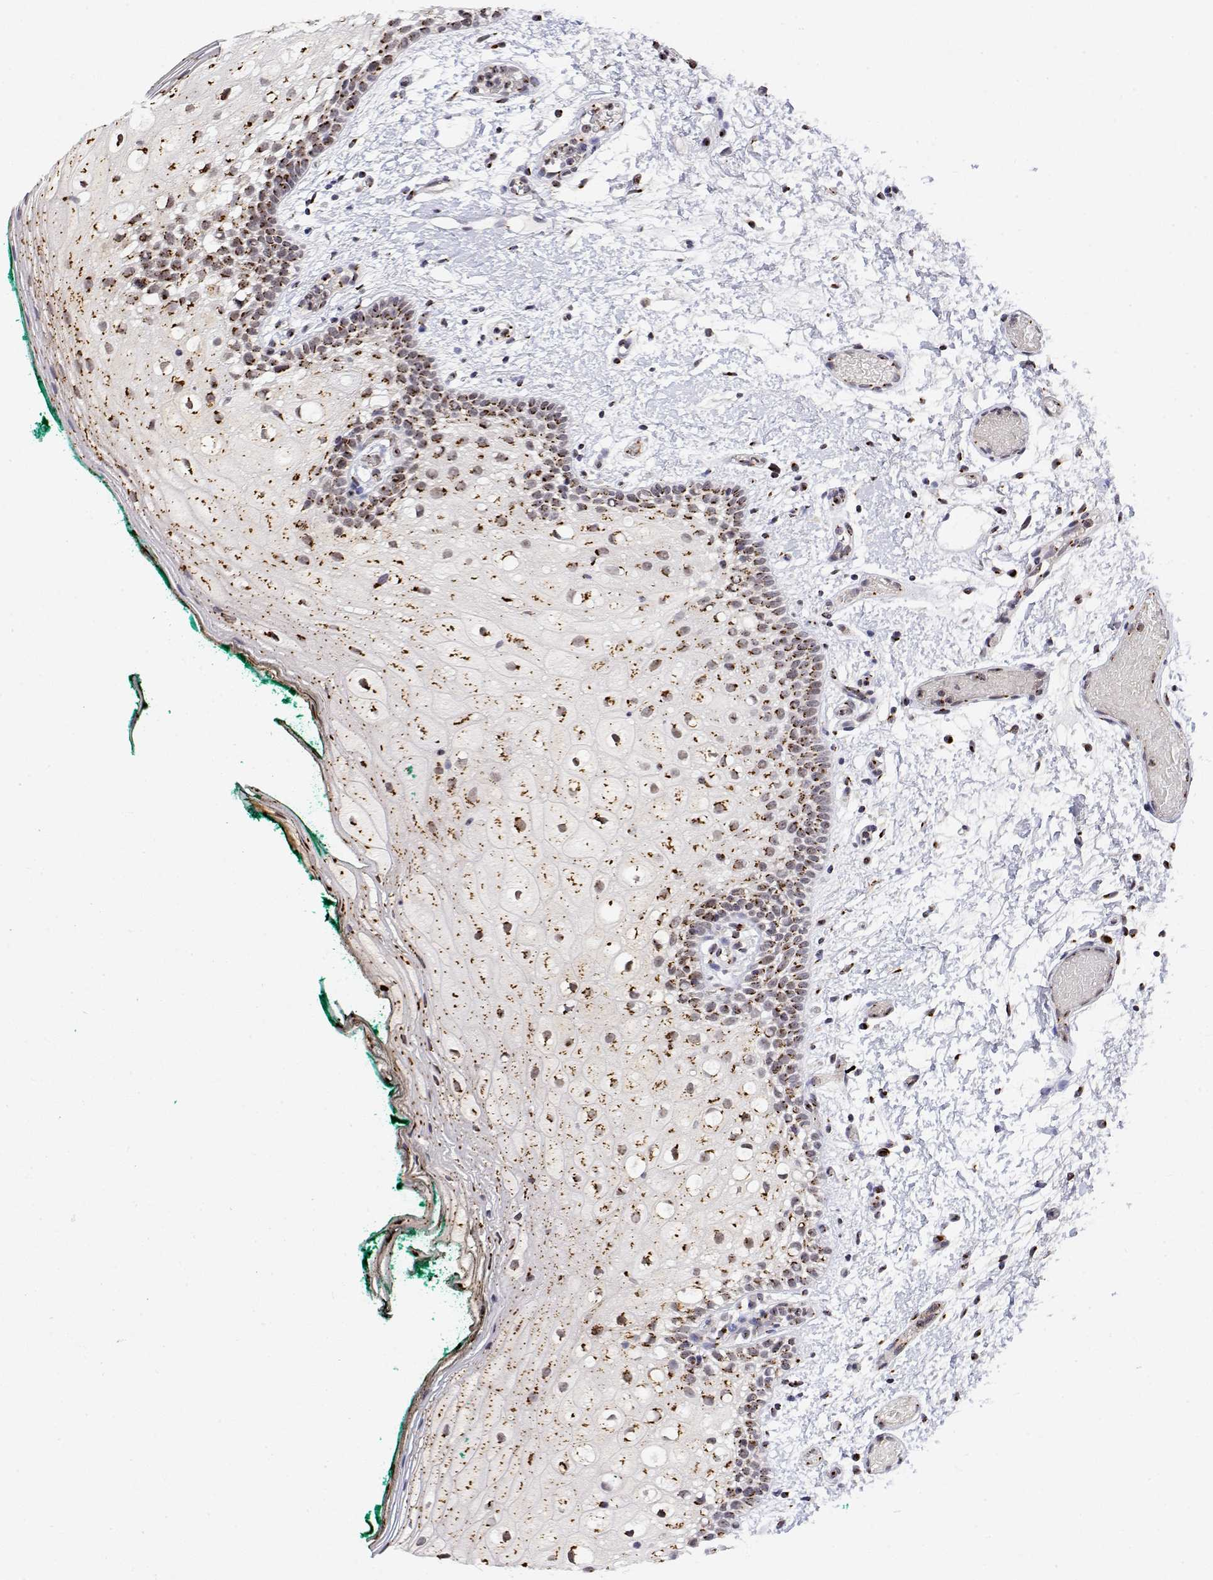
{"staining": {"intensity": "strong", "quantity": "25%-75%", "location": "cytoplasmic/membranous"}, "tissue": "oral mucosa", "cell_type": "Squamous epithelial cells", "image_type": "normal", "snomed": [{"axis": "morphology", "description": "Normal tissue, NOS"}, {"axis": "topography", "description": "Oral tissue"}], "caption": "Immunohistochemical staining of unremarkable oral mucosa shows 25%-75% levels of strong cytoplasmic/membranous protein positivity in approximately 25%-75% of squamous epithelial cells. Immunohistochemistry stains the protein in brown and the nuclei are stained blue.", "gene": "YIPF3", "patient": {"sex": "female", "age": 83}}